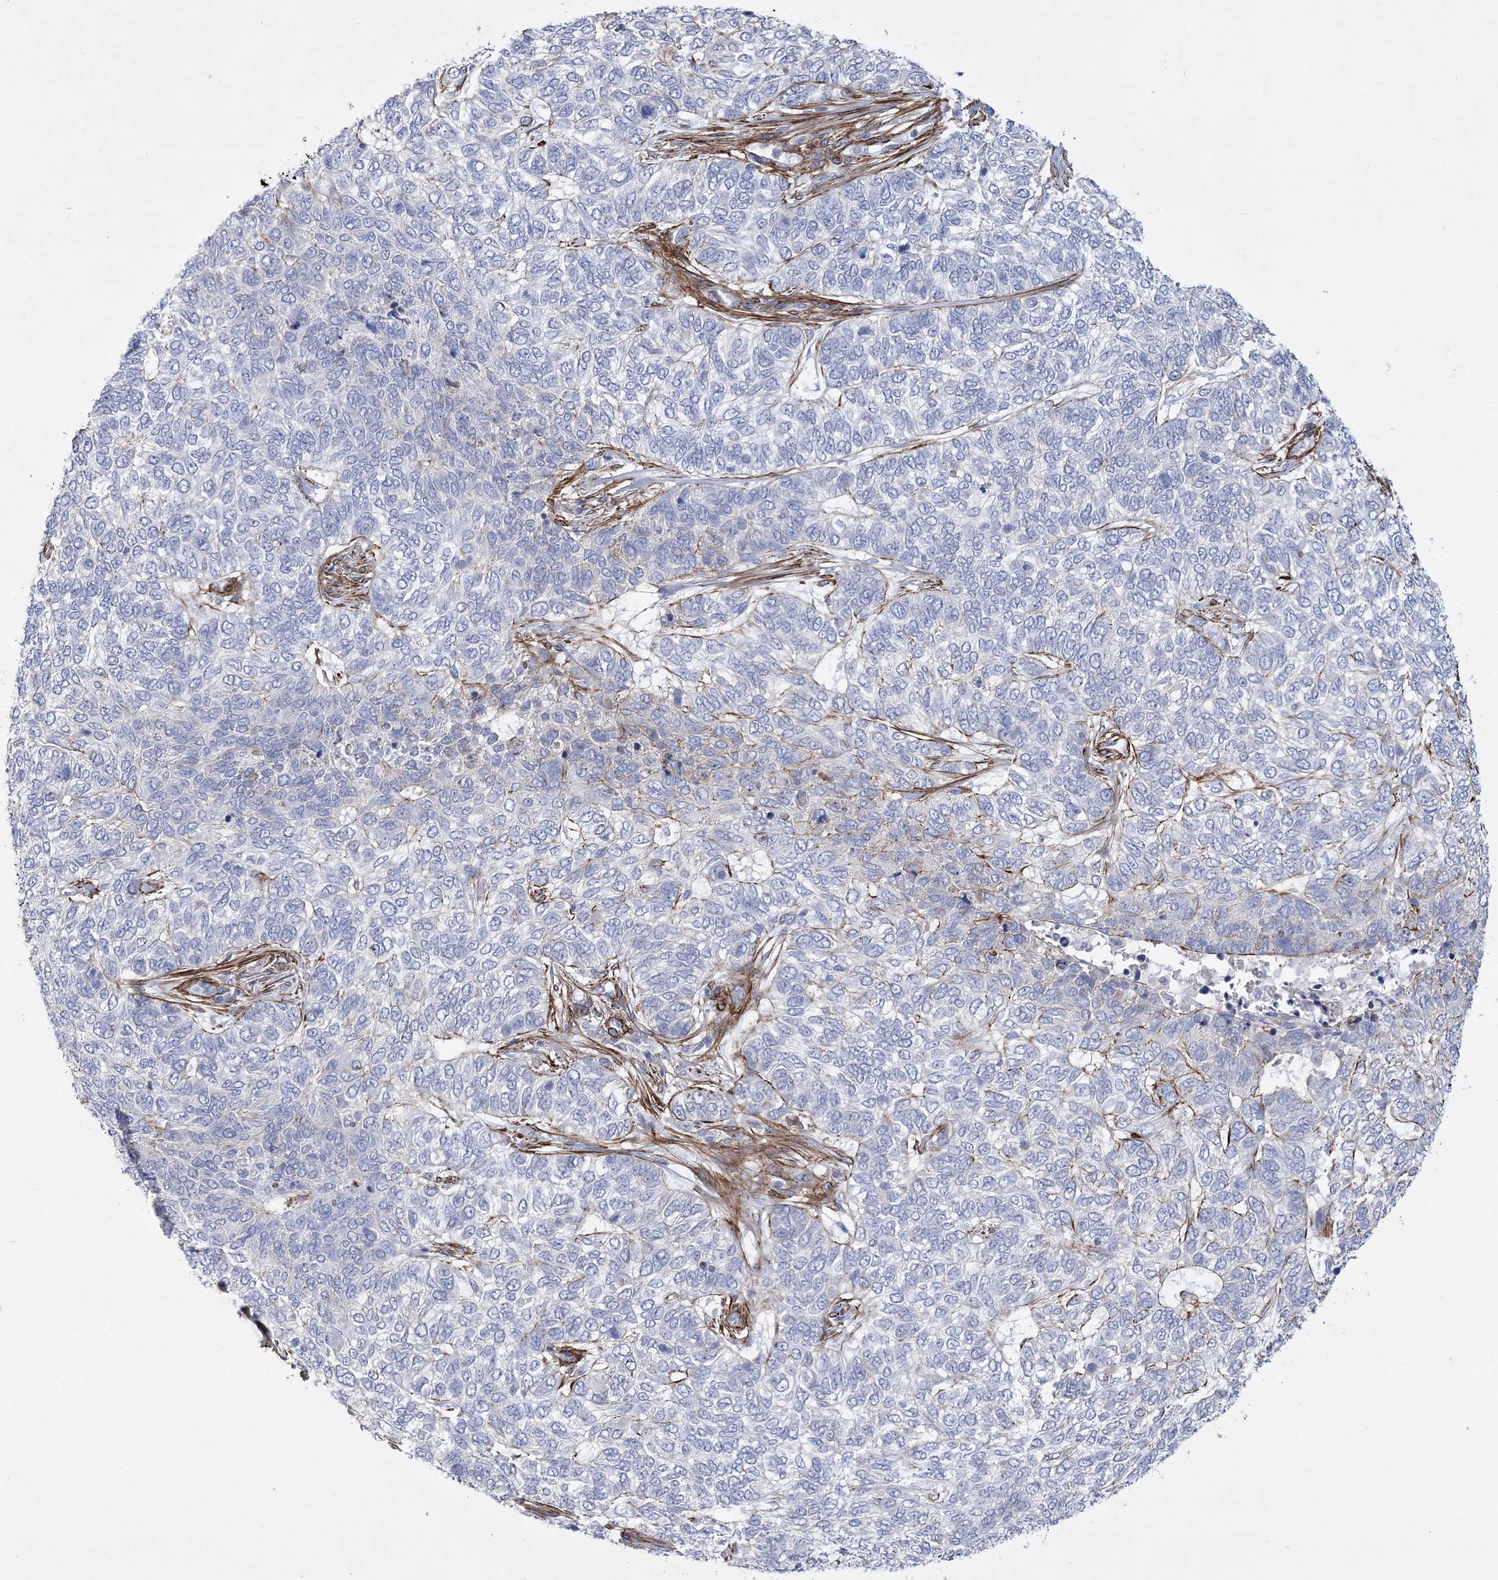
{"staining": {"intensity": "negative", "quantity": "none", "location": "none"}, "tissue": "skin cancer", "cell_type": "Tumor cells", "image_type": "cancer", "snomed": [{"axis": "morphology", "description": "Basal cell carcinoma"}, {"axis": "topography", "description": "Skin"}], "caption": "An immunohistochemistry micrograph of skin cancer is shown. There is no staining in tumor cells of skin cancer. The staining was performed using DAB (3,3'-diaminobenzidine) to visualize the protein expression in brown, while the nuclei were stained in blue with hematoxylin (Magnification: 20x).", "gene": "ARSJ", "patient": {"sex": "female", "age": 65}}